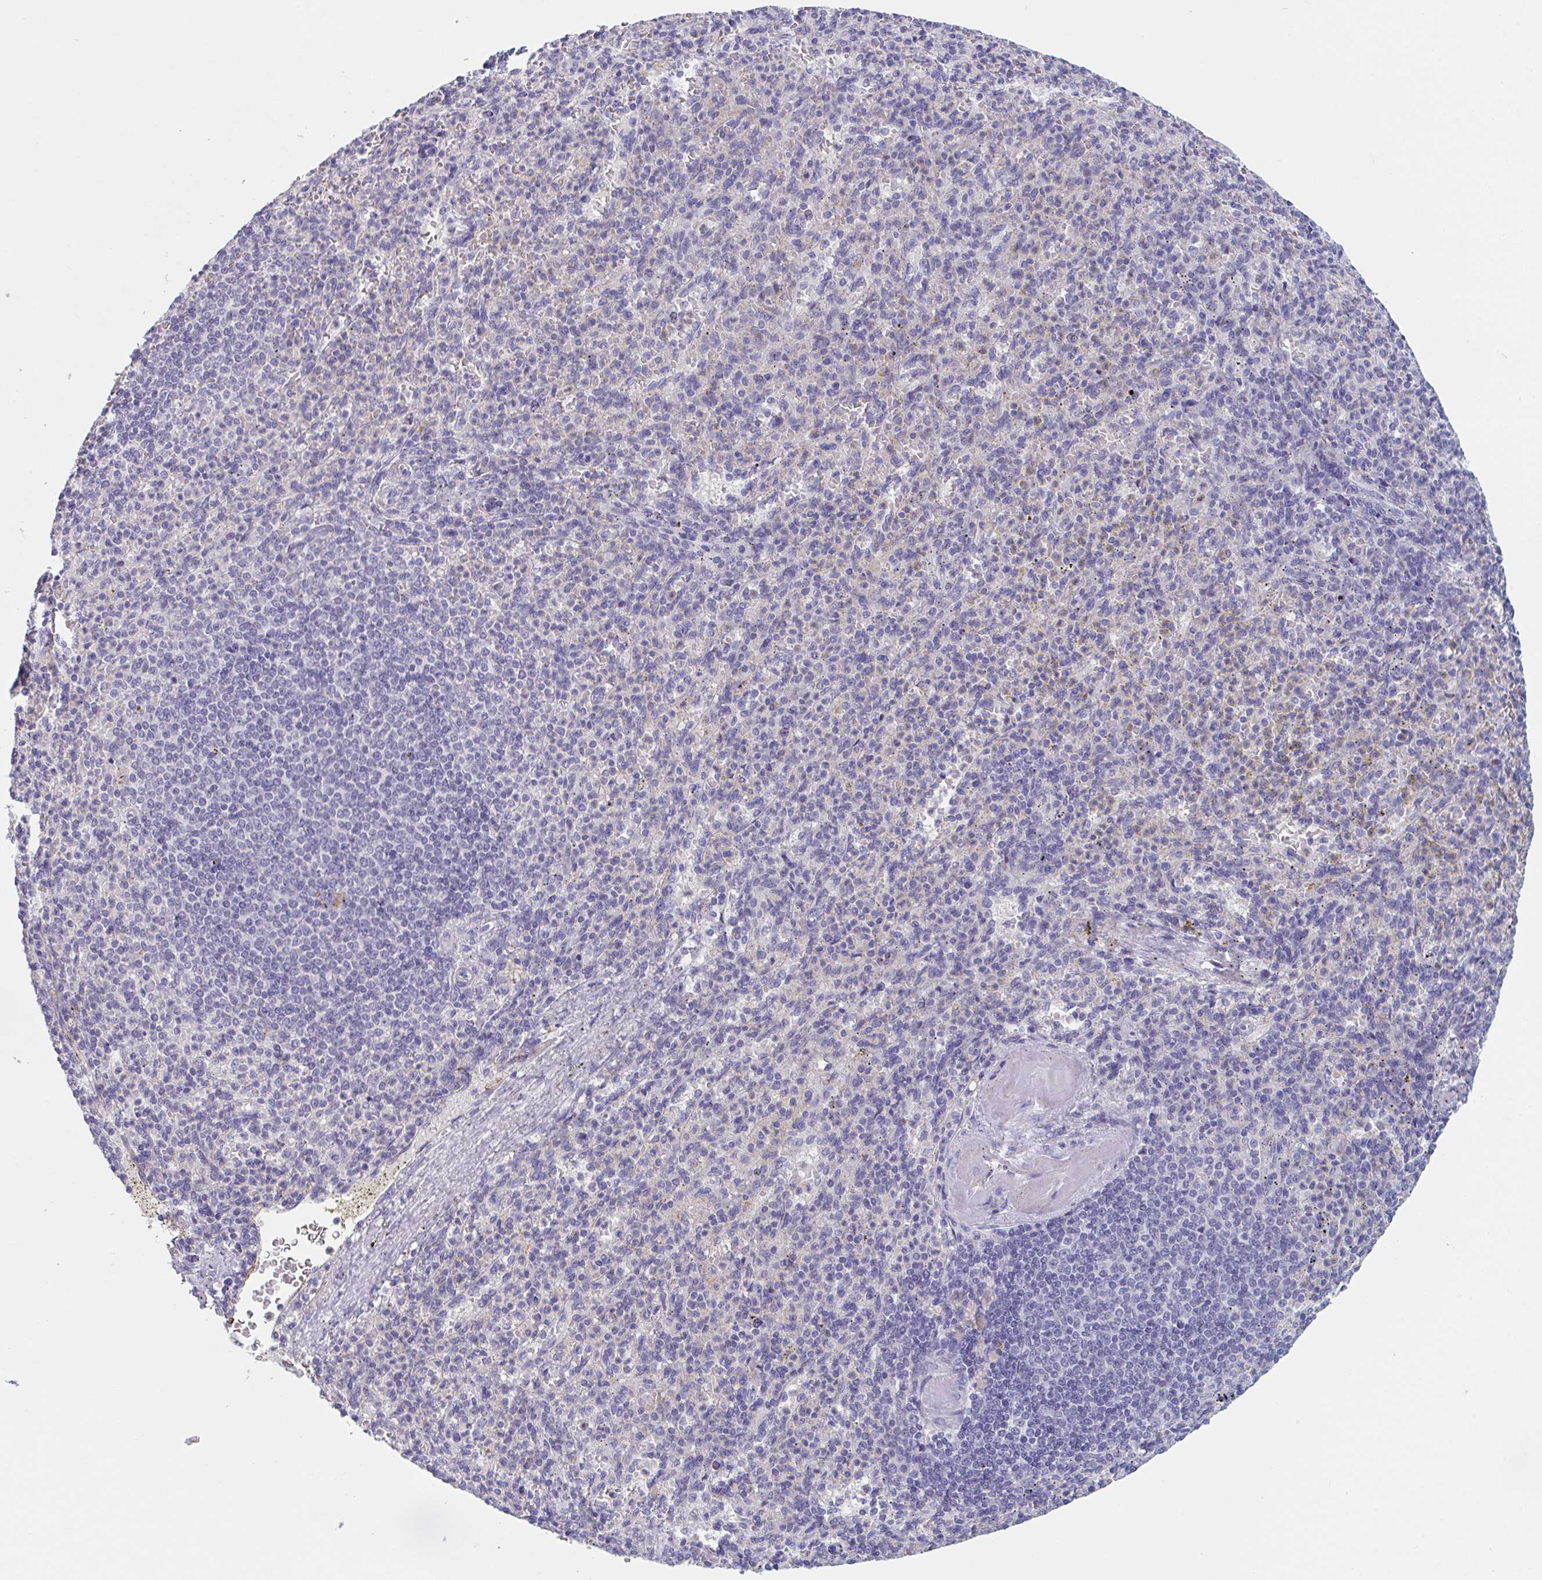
{"staining": {"intensity": "negative", "quantity": "none", "location": "none"}, "tissue": "spleen", "cell_type": "Cells in red pulp", "image_type": "normal", "snomed": [{"axis": "morphology", "description": "Normal tissue, NOS"}, {"axis": "topography", "description": "Spleen"}], "caption": "A micrograph of spleen stained for a protein displays no brown staining in cells in red pulp. (Stains: DAB (3,3'-diaminobenzidine) immunohistochemistry with hematoxylin counter stain, Microscopy: brightfield microscopy at high magnification).", "gene": "ABHD16A", "patient": {"sex": "female", "age": 74}}